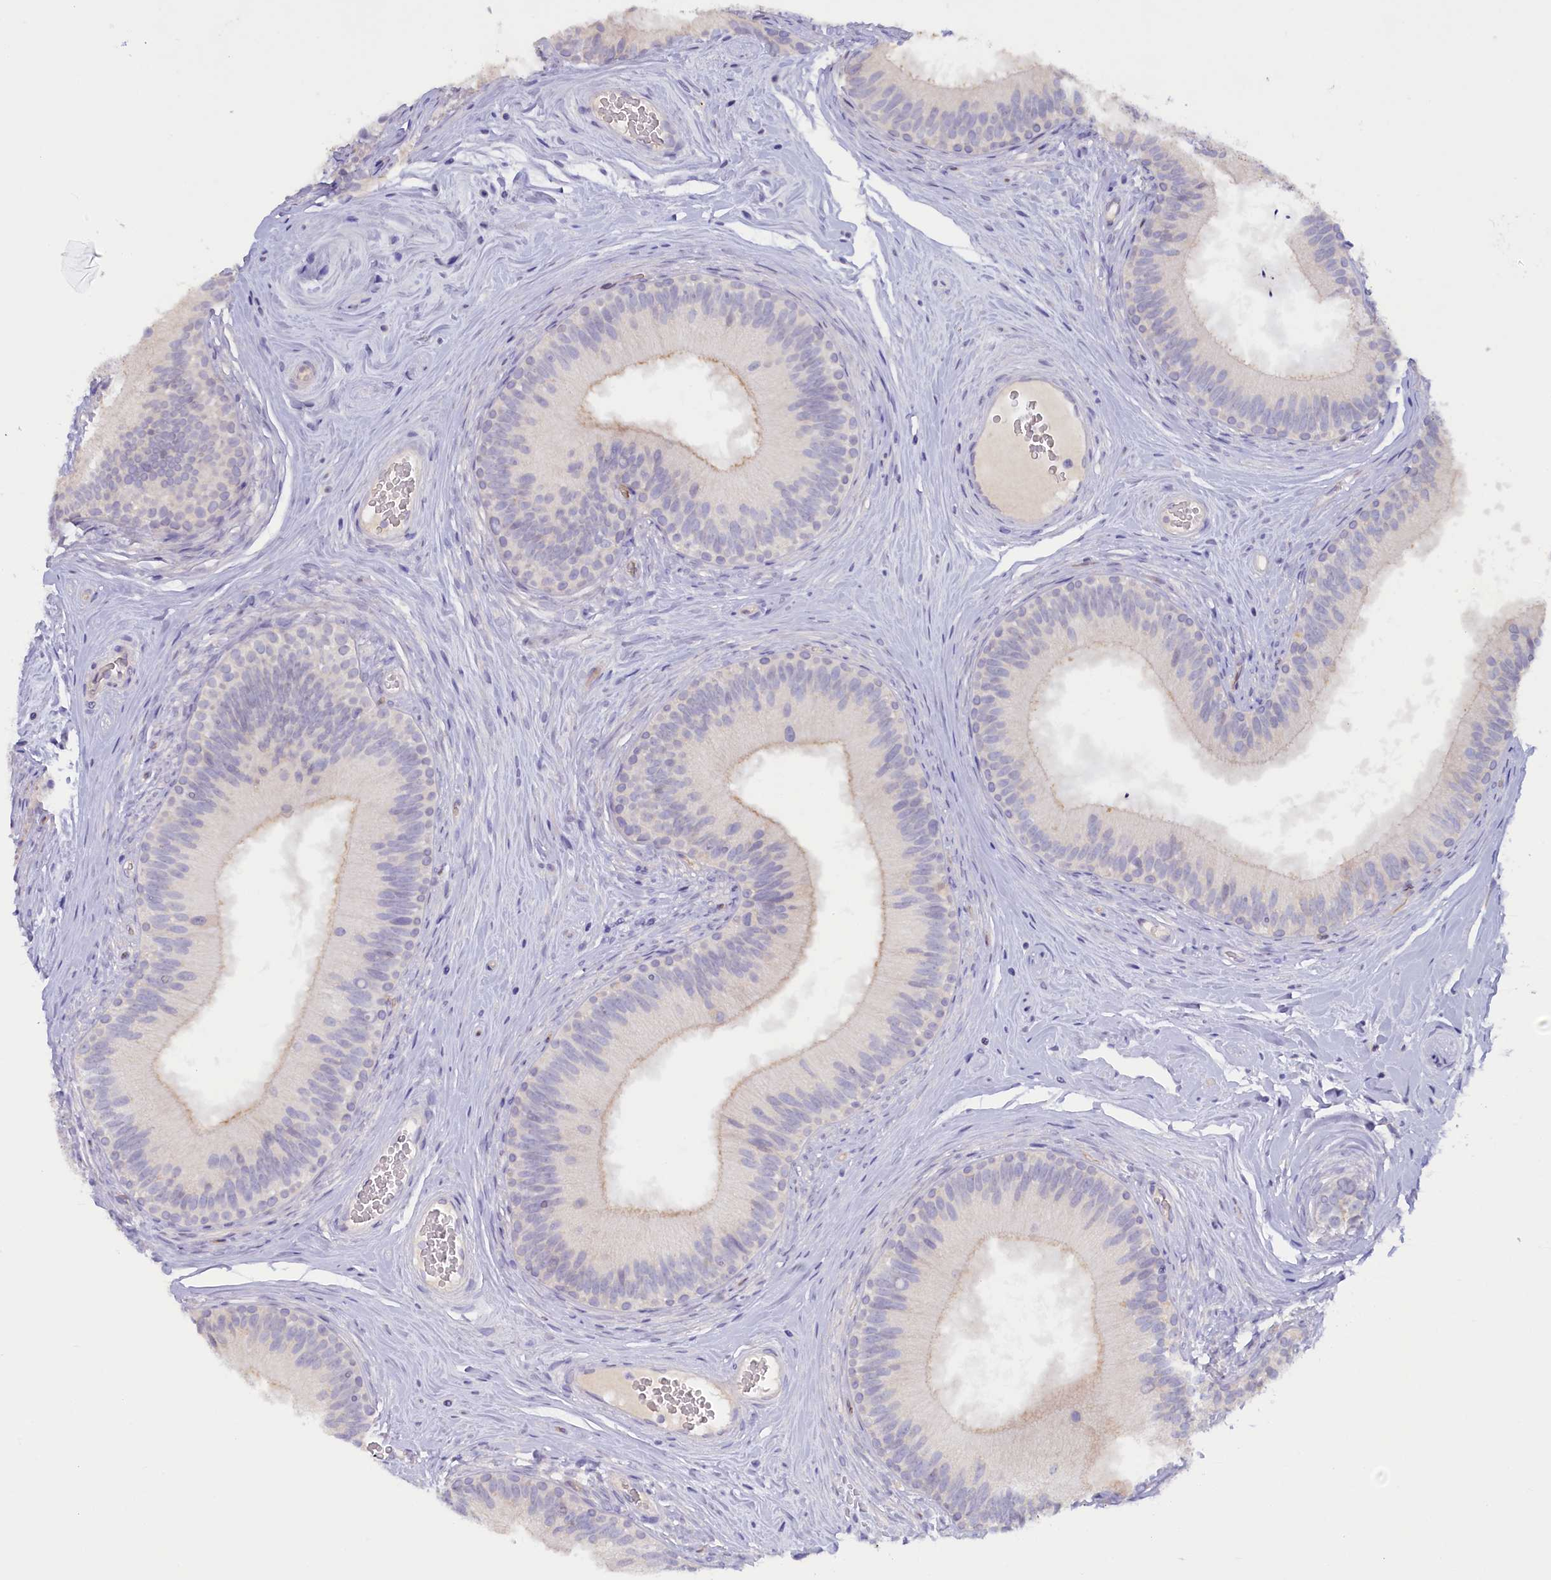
{"staining": {"intensity": "negative", "quantity": "none", "location": "none"}, "tissue": "epididymis", "cell_type": "Glandular cells", "image_type": "normal", "snomed": [{"axis": "morphology", "description": "Normal tissue, NOS"}, {"axis": "topography", "description": "Epididymis"}], "caption": "Immunohistochemistry photomicrograph of normal epididymis: epididymis stained with DAB (3,3'-diaminobenzidine) demonstrates no significant protein expression in glandular cells.", "gene": "ZSWIM4", "patient": {"sex": "male", "age": 33}}